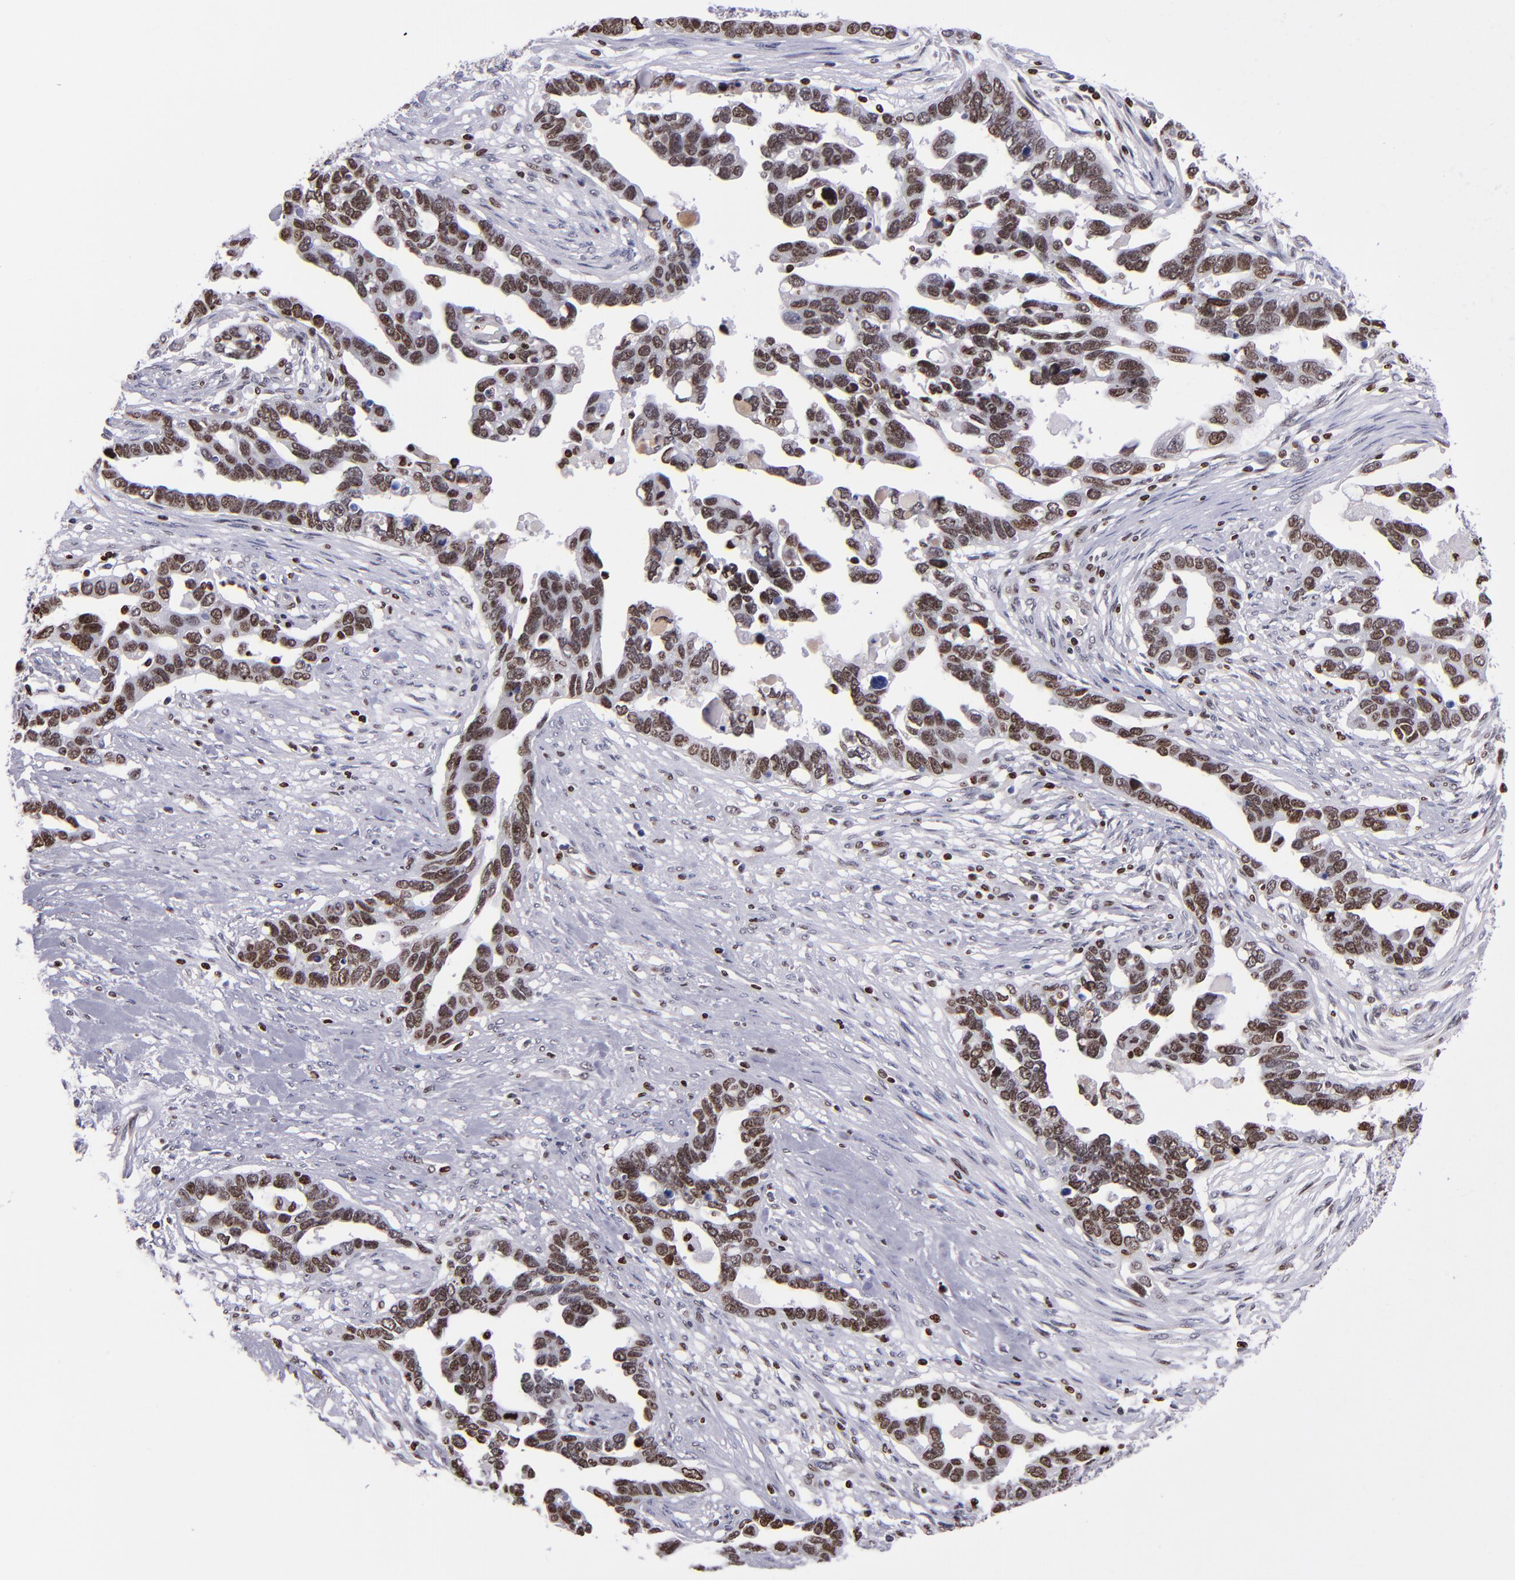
{"staining": {"intensity": "moderate", "quantity": ">75%", "location": "nuclear"}, "tissue": "ovarian cancer", "cell_type": "Tumor cells", "image_type": "cancer", "snomed": [{"axis": "morphology", "description": "Cystadenocarcinoma, serous, NOS"}, {"axis": "topography", "description": "Ovary"}], "caption": "Human ovarian cancer stained with a protein marker demonstrates moderate staining in tumor cells.", "gene": "CDKL5", "patient": {"sex": "female", "age": 54}}